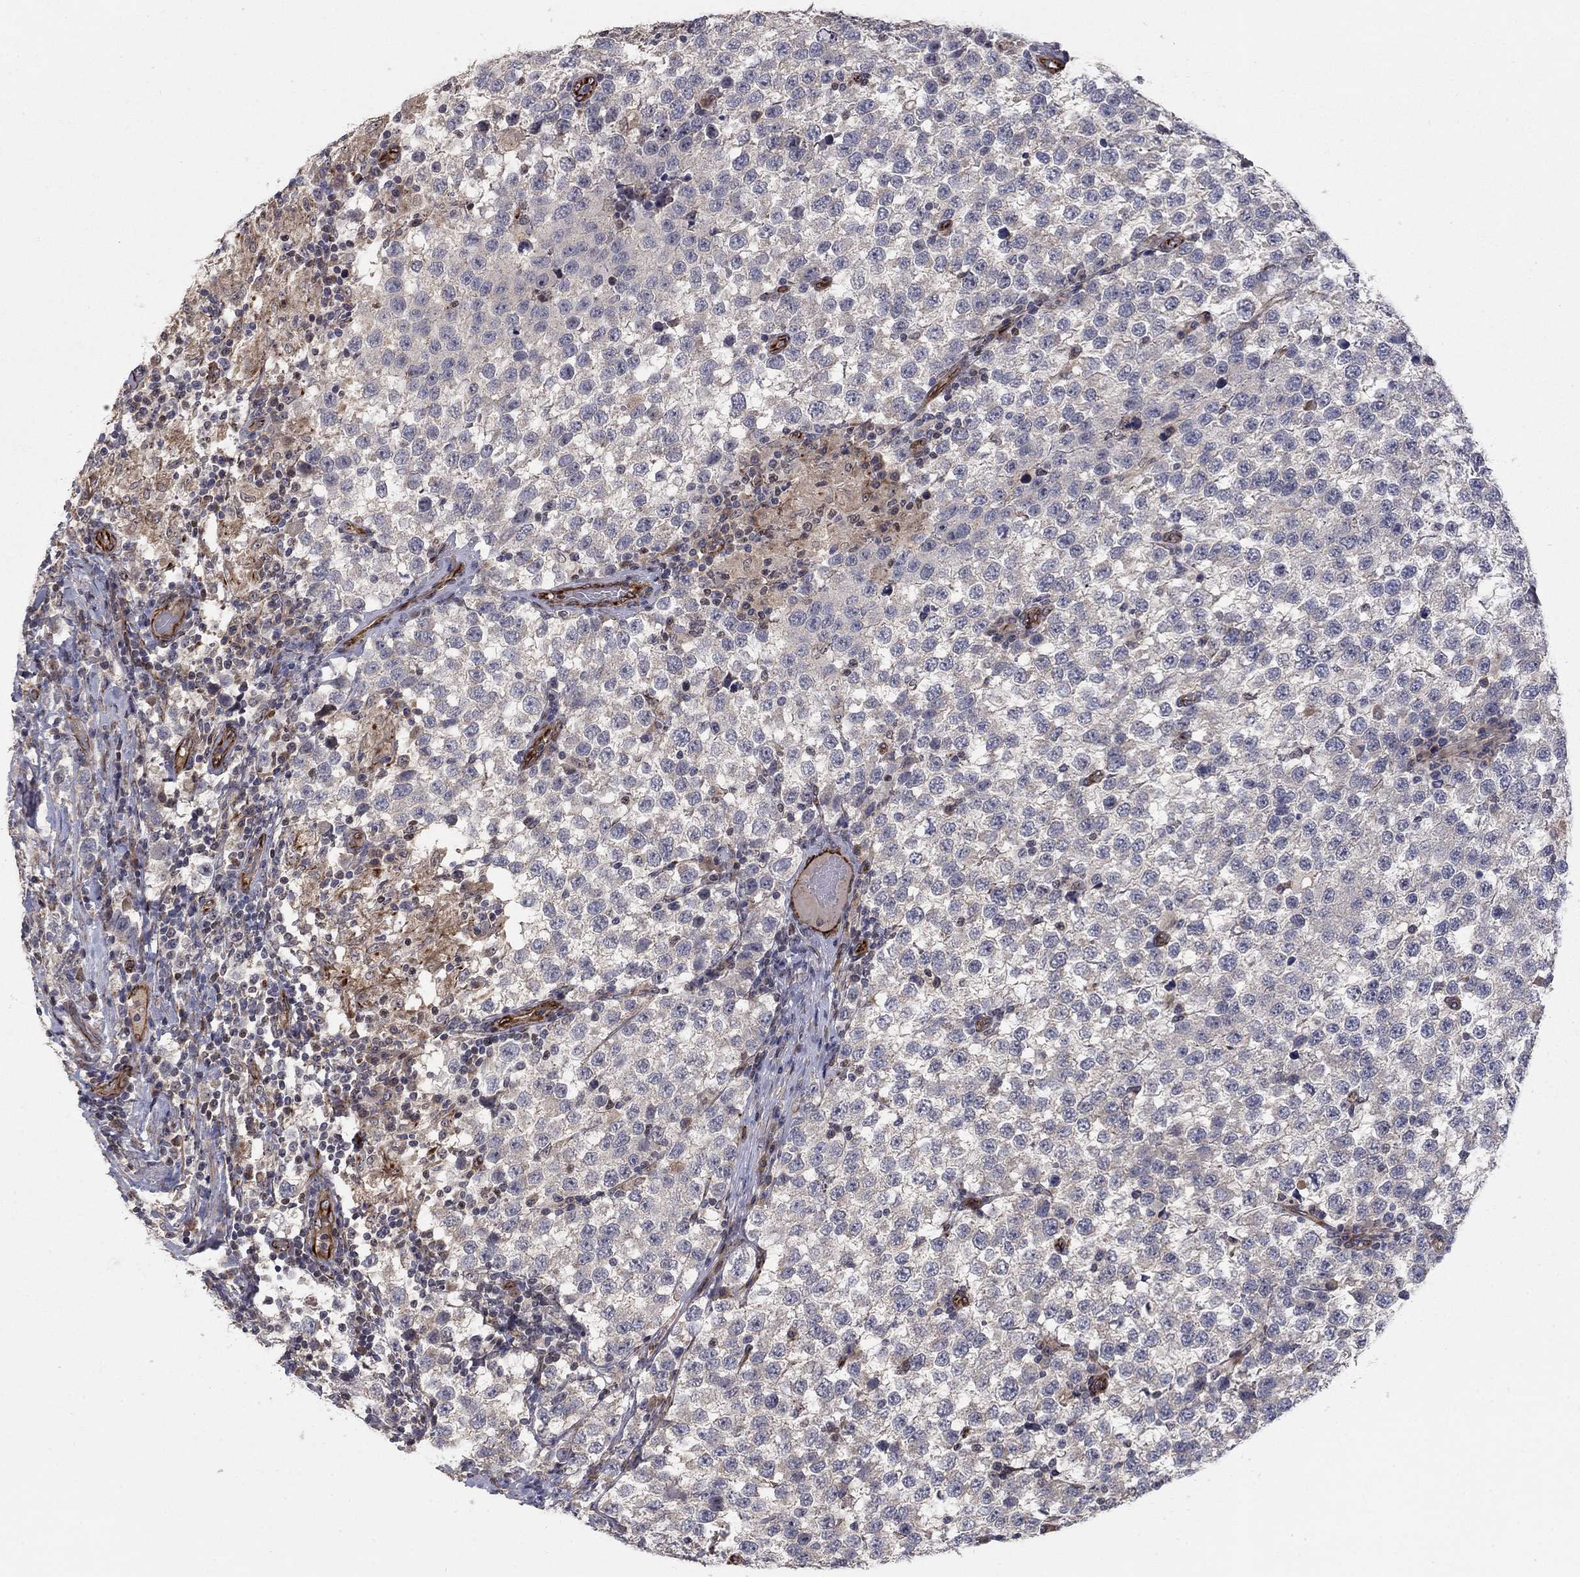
{"staining": {"intensity": "negative", "quantity": "none", "location": "none"}, "tissue": "testis cancer", "cell_type": "Tumor cells", "image_type": "cancer", "snomed": [{"axis": "morphology", "description": "Seminoma, NOS"}, {"axis": "topography", "description": "Testis"}], "caption": "DAB immunohistochemical staining of testis cancer (seminoma) demonstrates no significant staining in tumor cells.", "gene": "MSRA", "patient": {"sex": "male", "age": 34}}